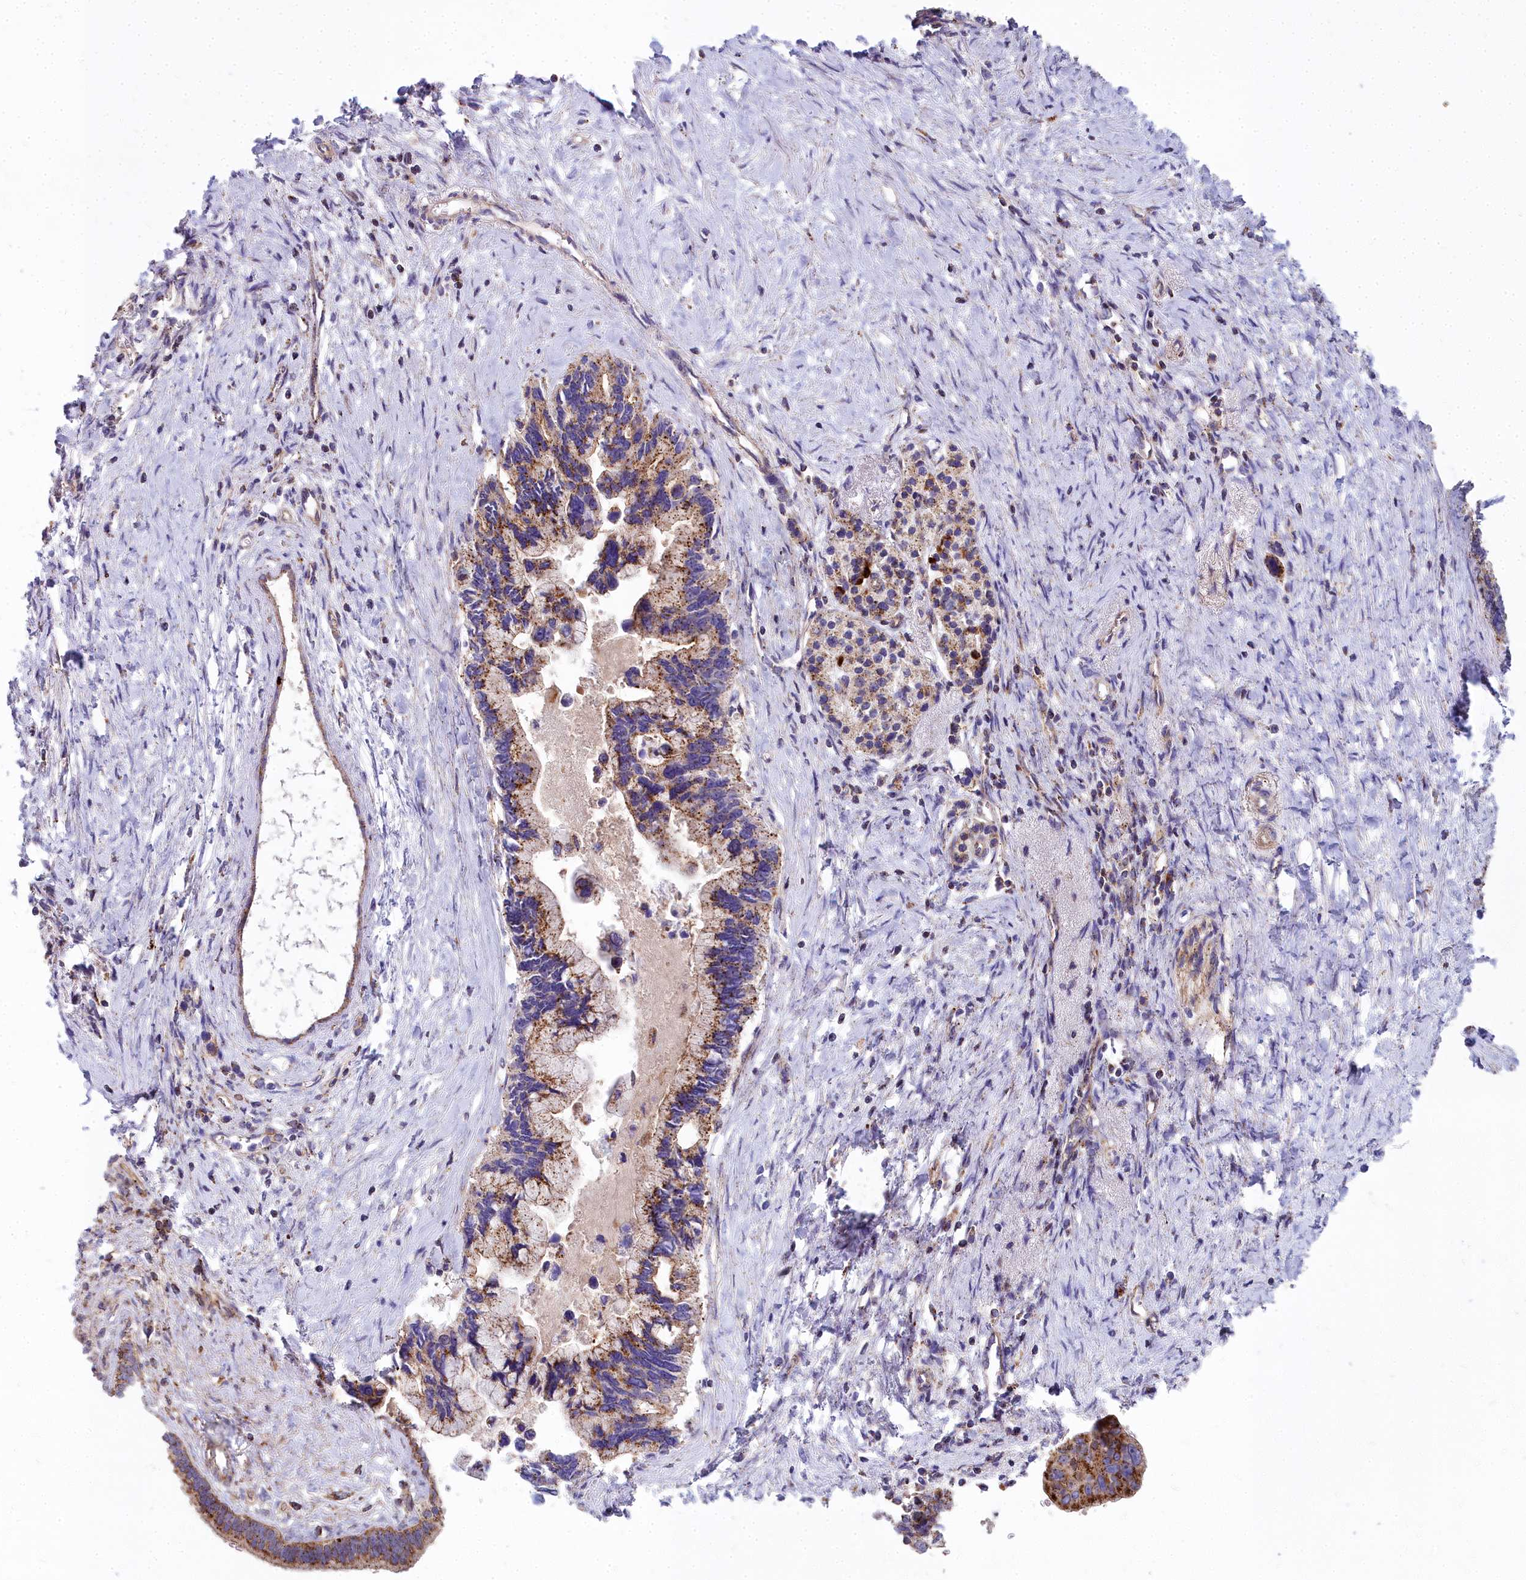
{"staining": {"intensity": "moderate", "quantity": ">75%", "location": "cytoplasmic/membranous"}, "tissue": "pancreatic cancer", "cell_type": "Tumor cells", "image_type": "cancer", "snomed": [{"axis": "morphology", "description": "Adenocarcinoma, NOS"}, {"axis": "topography", "description": "Pancreas"}], "caption": "The image exhibits immunohistochemical staining of pancreatic cancer. There is moderate cytoplasmic/membranous positivity is seen in about >75% of tumor cells. Using DAB (3,3'-diaminobenzidine) (brown) and hematoxylin (blue) stains, captured at high magnification using brightfield microscopy.", "gene": "FRMPD1", "patient": {"sex": "female", "age": 83}}